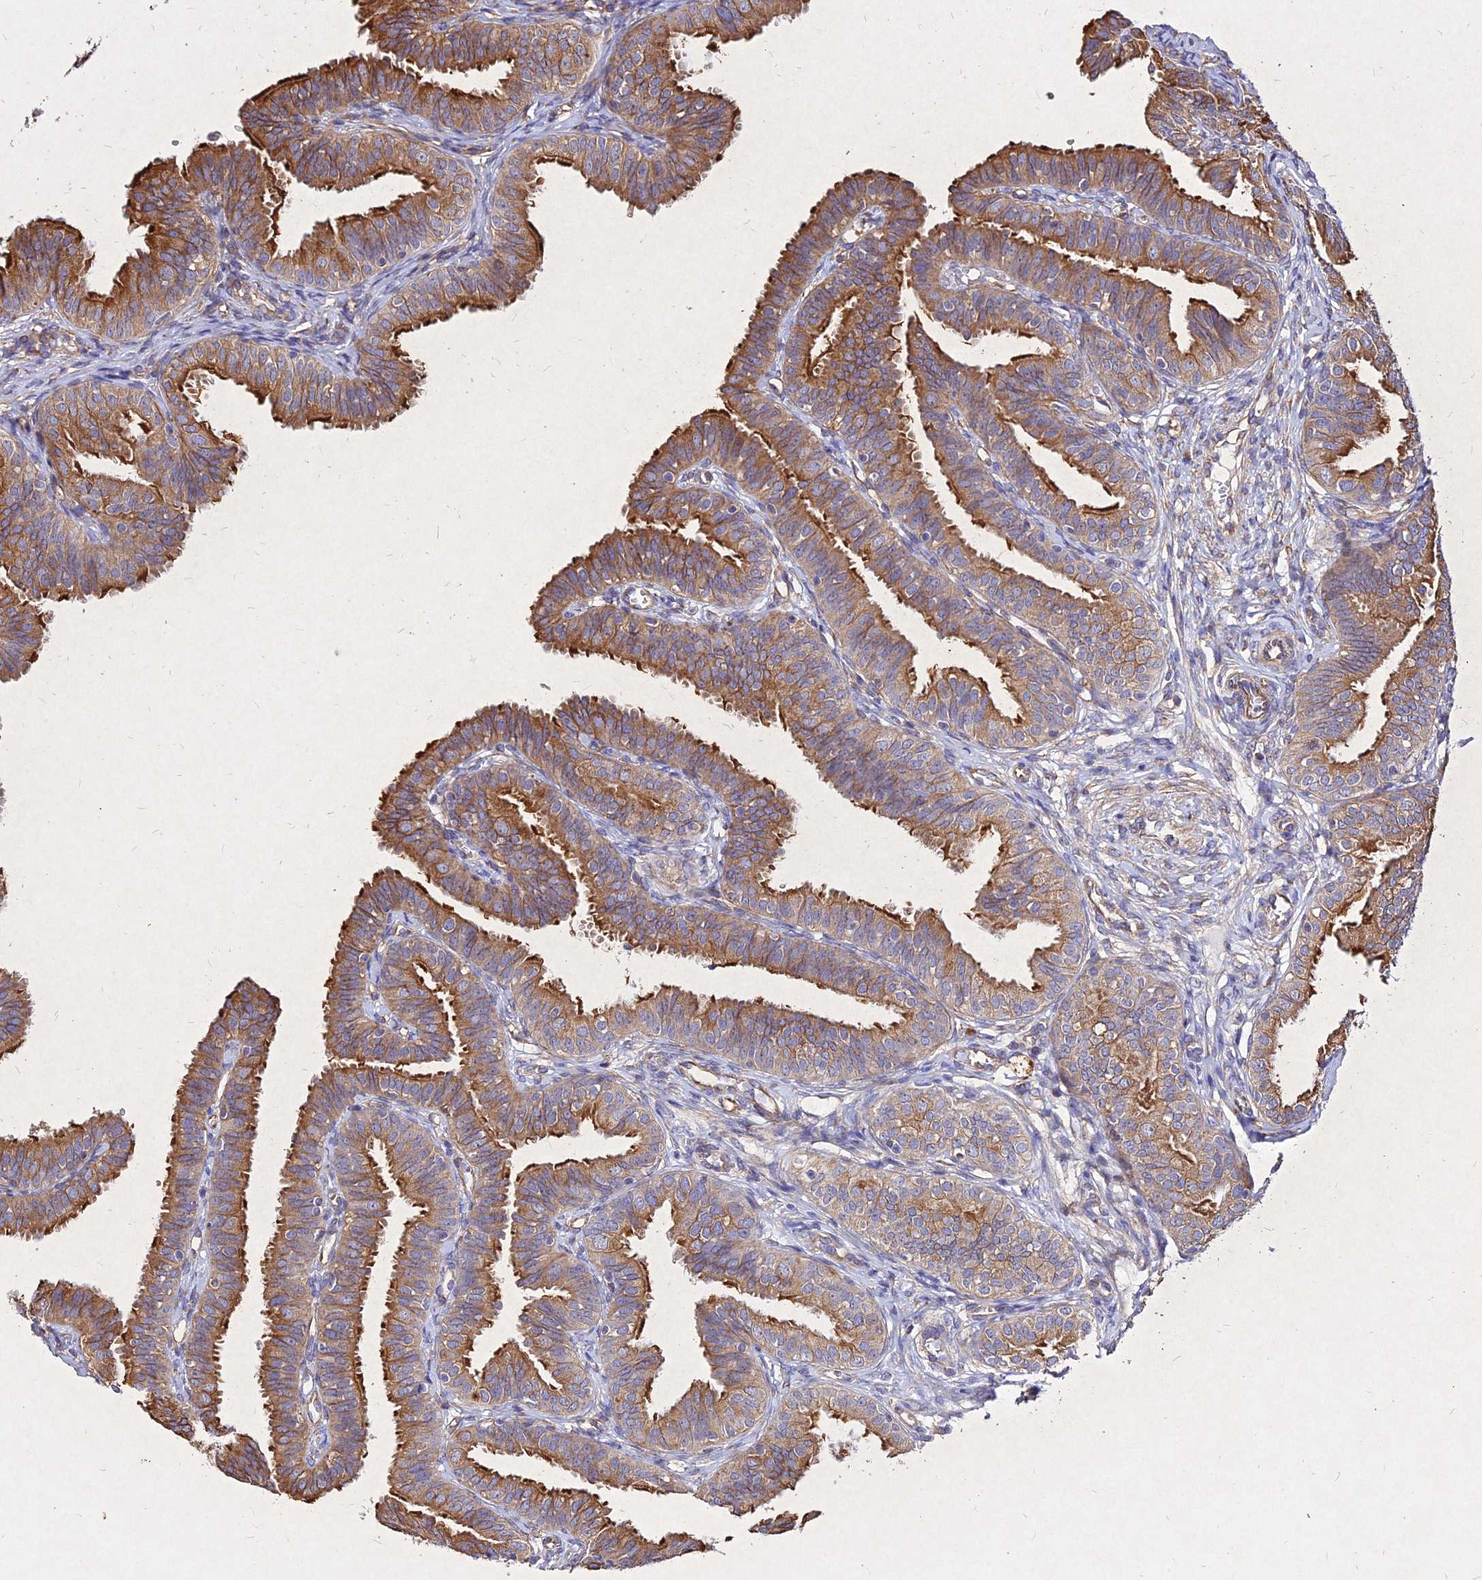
{"staining": {"intensity": "strong", "quantity": ">75%", "location": "cytoplasmic/membranous"}, "tissue": "fallopian tube", "cell_type": "Glandular cells", "image_type": "normal", "snomed": [{"axis": "morphology", "description": "Normal tissue, NOS"}, {"axis": "topography", "description": "Fallopian tube"}], "caption": "Fallopian tube stained with DAB (3,3'-diaminobenzidine) IHC exhibits high levels of strong cytoplasmic/membranous expression in about >75% of glandular cells. (Stains: DAB in brown, nuclei in blue, Microscopy: brightfield microscopy at high magnification).", "gene": "SKA1", "patient": {"sex": "female", "age": 35}}